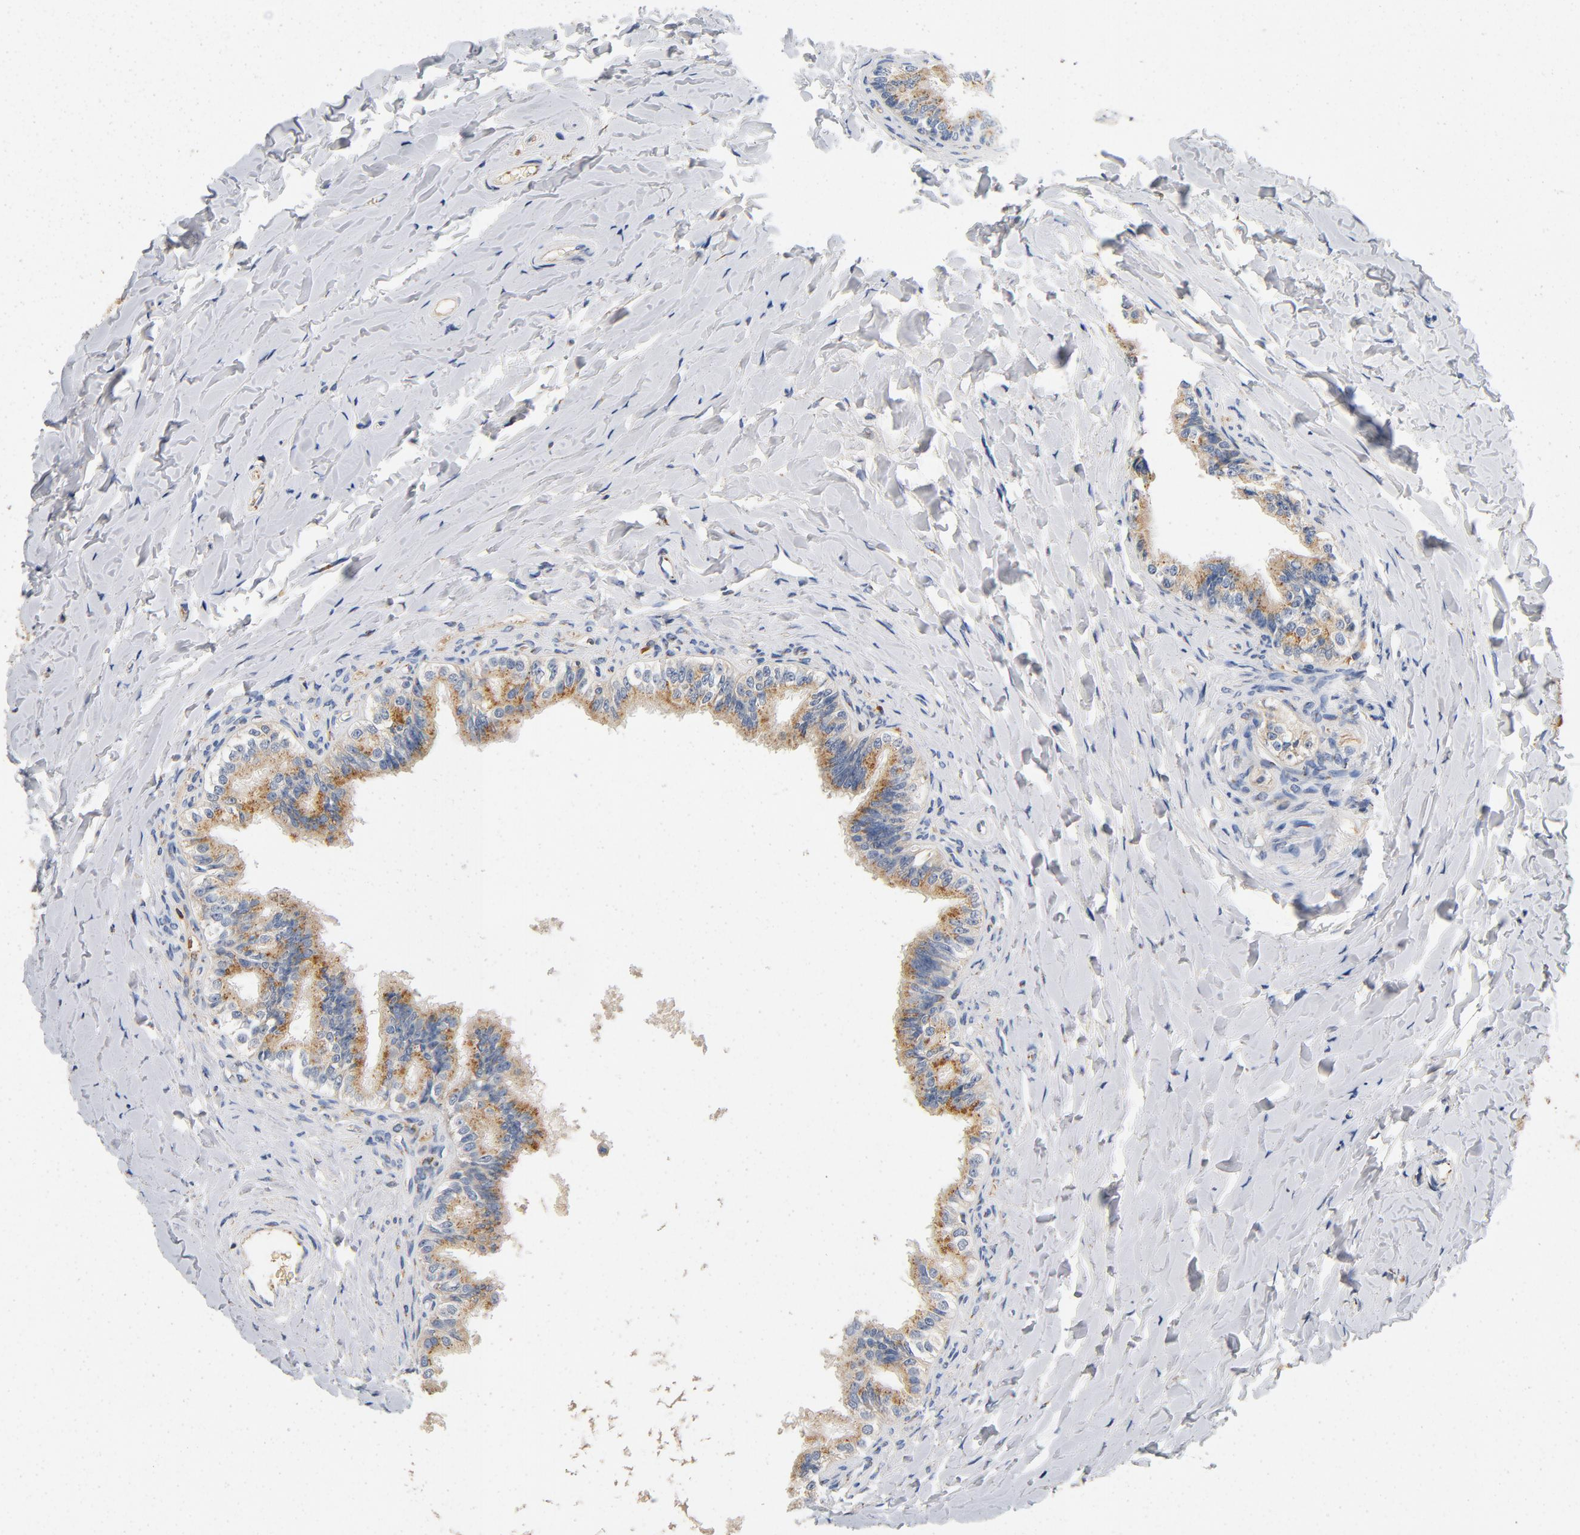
{"staining": {"intensity": "strong", "quantity": ">75%", "location": "cytoplasmic/membranous"}, "tissue": "epididymis", "cell_type": "Glandular cells", "image_type": "normal", "snomed": [{"axis": "morphology", "description": "Normal tissue, NOS"}, {"axis": "topography", "description": "Soft tissue"}, {"axis": "topography", "description": "Epididymis"}], "caption": "Immunohistochemistry (IHC) micrograph of benign epididymis: epididymis stained using IHC reveals high levels of strong protein expression localized specifically in the cytoplasmic/membranous of glandular cells, appearing as a cytoplasmic/membranous brown color.", "gene": "LMAN2", "patient": {"sex": "male", "age": 26}}